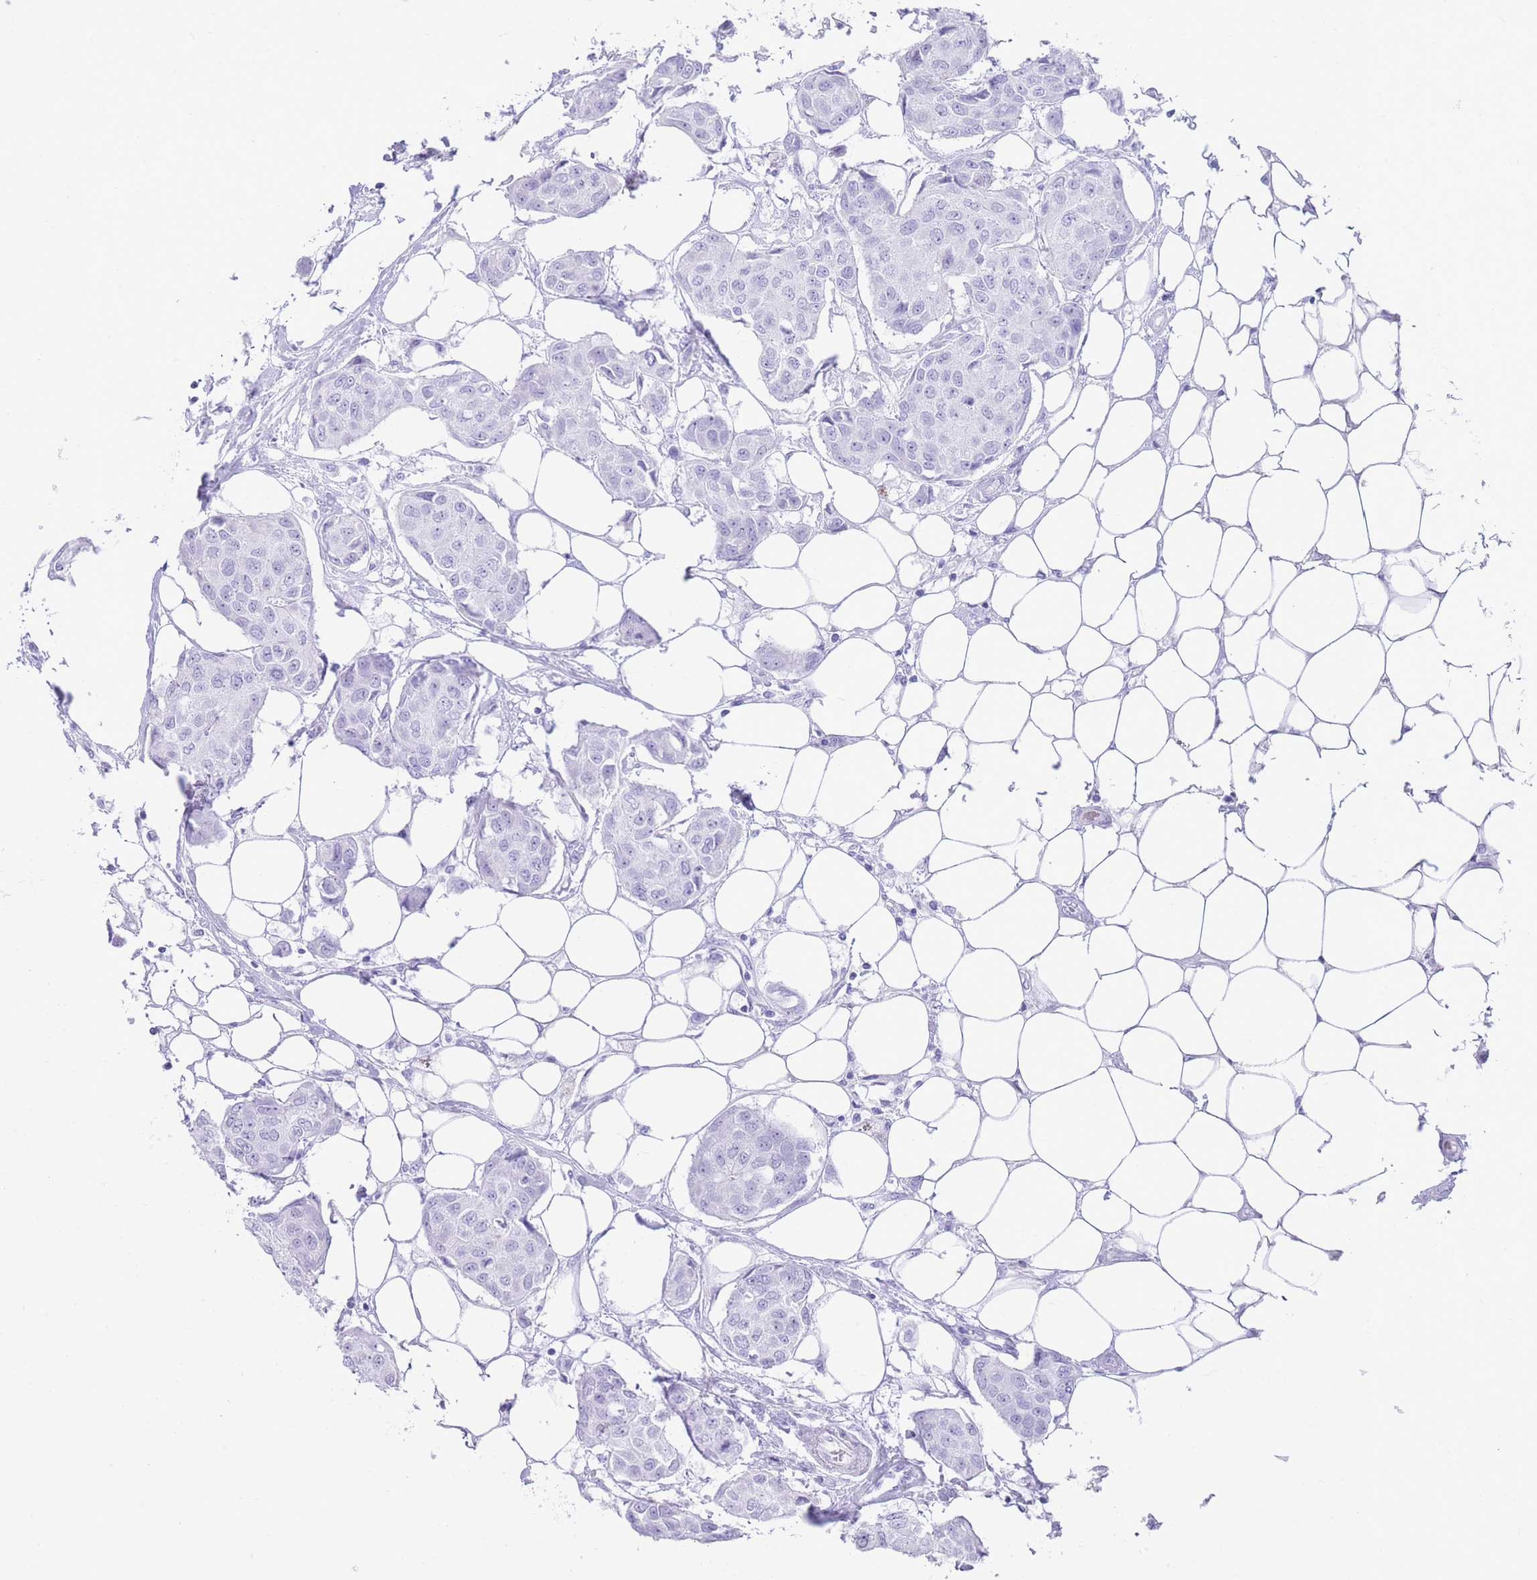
{"staining": {"intensity": "negative", "quantity": "none", "location": "none"}, "tissue": "breast cancer", "cell_type": "Tumor cells", "image_type": "cancer", "snomed": [{"axis": "morphology", "description": "Duct carcinoma"}, {"axis": "topography", "description": "Breast"}, {"axis": "topography", "description": "Lymph node"}], "caption": "A high-resolution histopathology image shows immunohistochemistry (IHC) staining of breast cancer (infiltrating ductal carcinoma), which shows no significant staining in tumor cells. (Stains: DAB IHC with hematoxylin counter stain, Microscopy: brightfield microscopy at high magnification).", "gene": "ELOA2", "patient": {"sex": "female", "age": 80}}